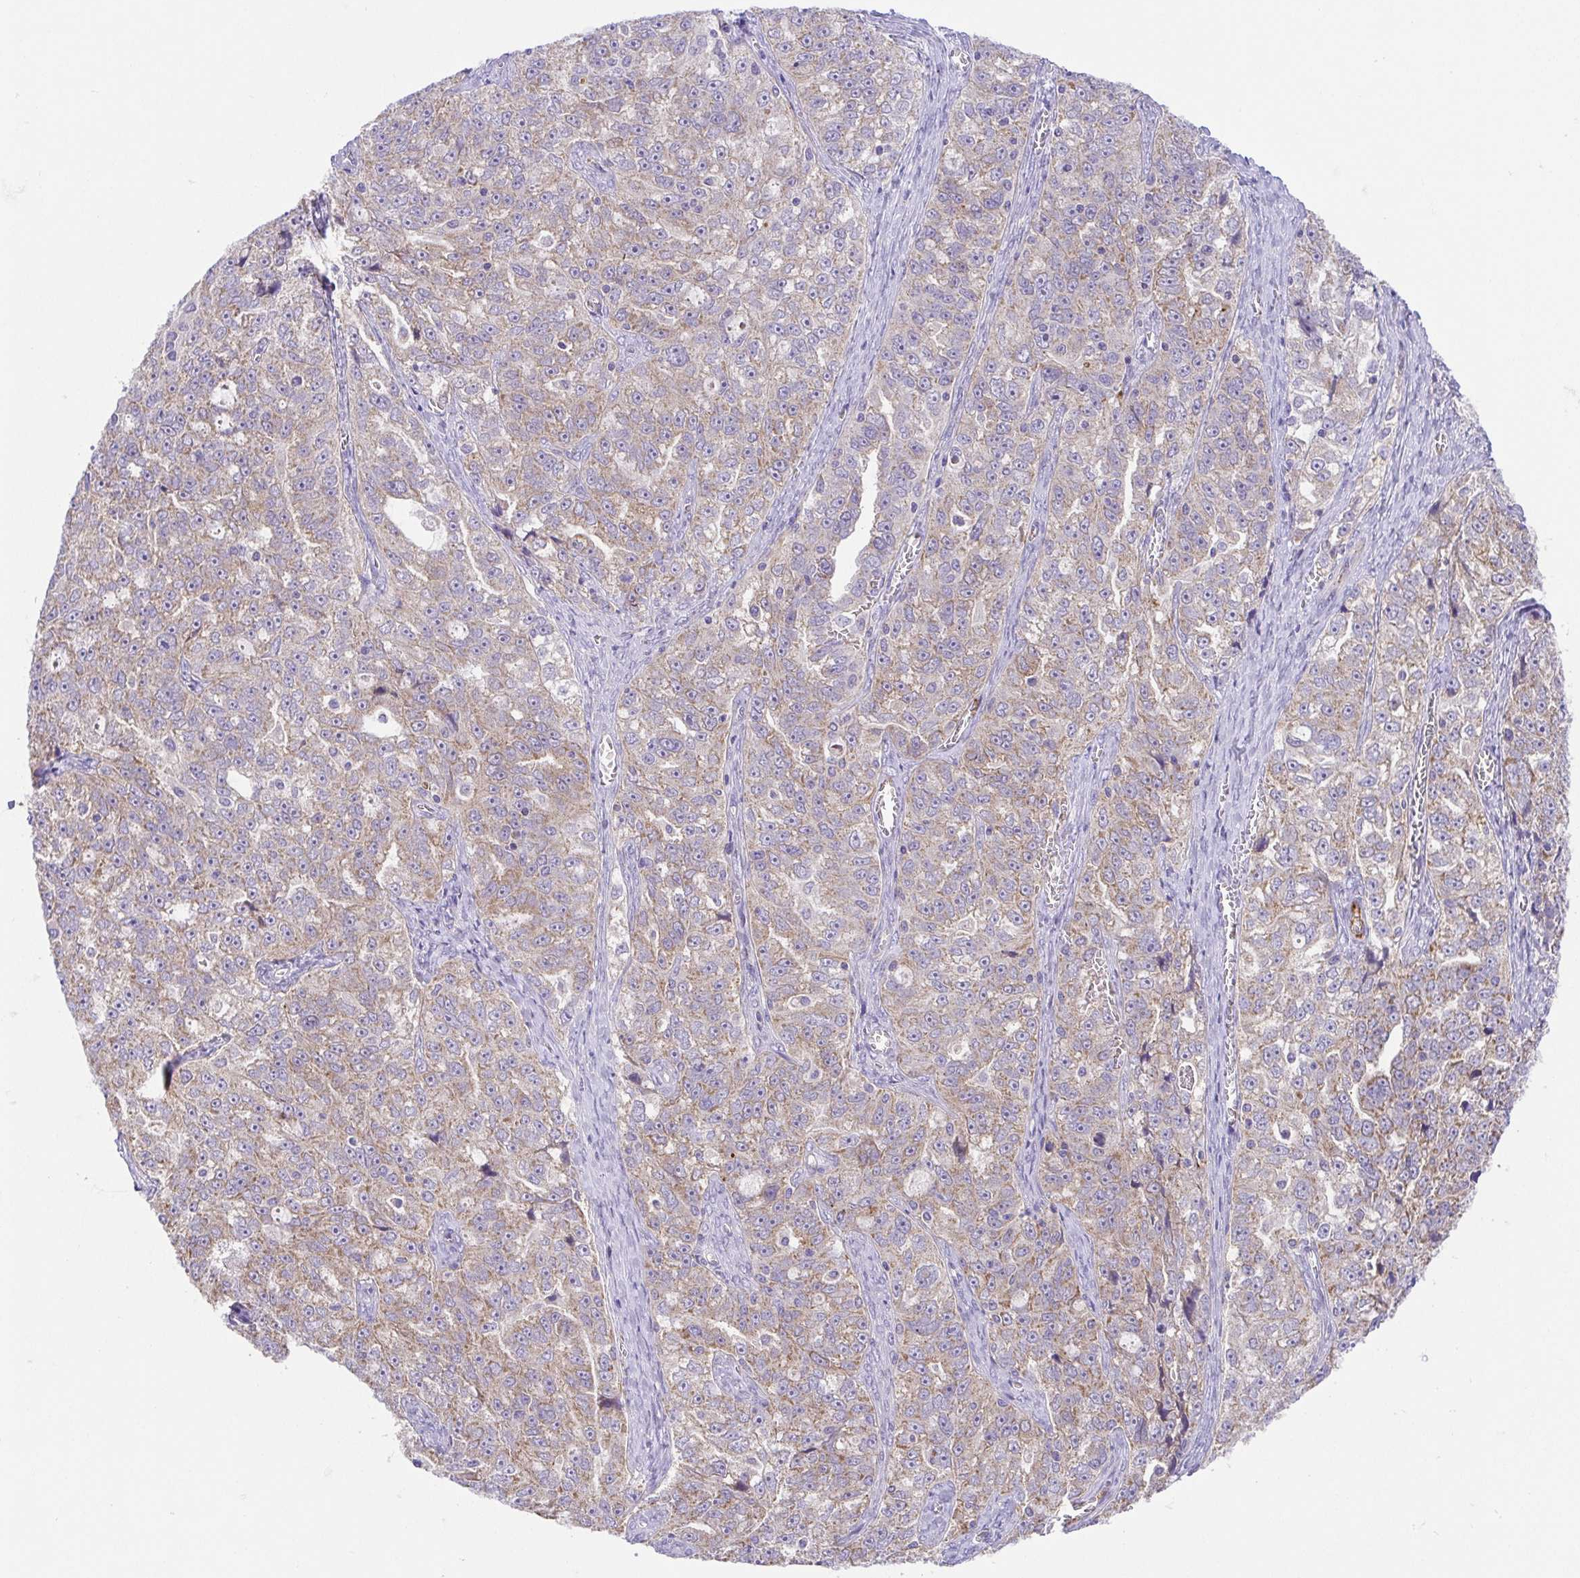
{"staining": {"intensity": "weak", "quantity": "25%-75%", "location": "cytoplasmic/membranous"}, "tissue": "ovarian cancer", "cell_type": "Tumor cells", "image_type": "cancer", "snomed": [{"axis": "morphology", "description": "Cystadenocarcinoma, serous, NOS"}, {"axis": "topography", "description": "Ovary"}], "caption": "Weak cytoplasmic/membranous staining for a protein is appreciated in about 25%-75% of tumor cells of ovarian serous cystadenocarcinoma using IHC.", "gene": "SLC13A1", "patient": {"sex": "female", "age": 51}}